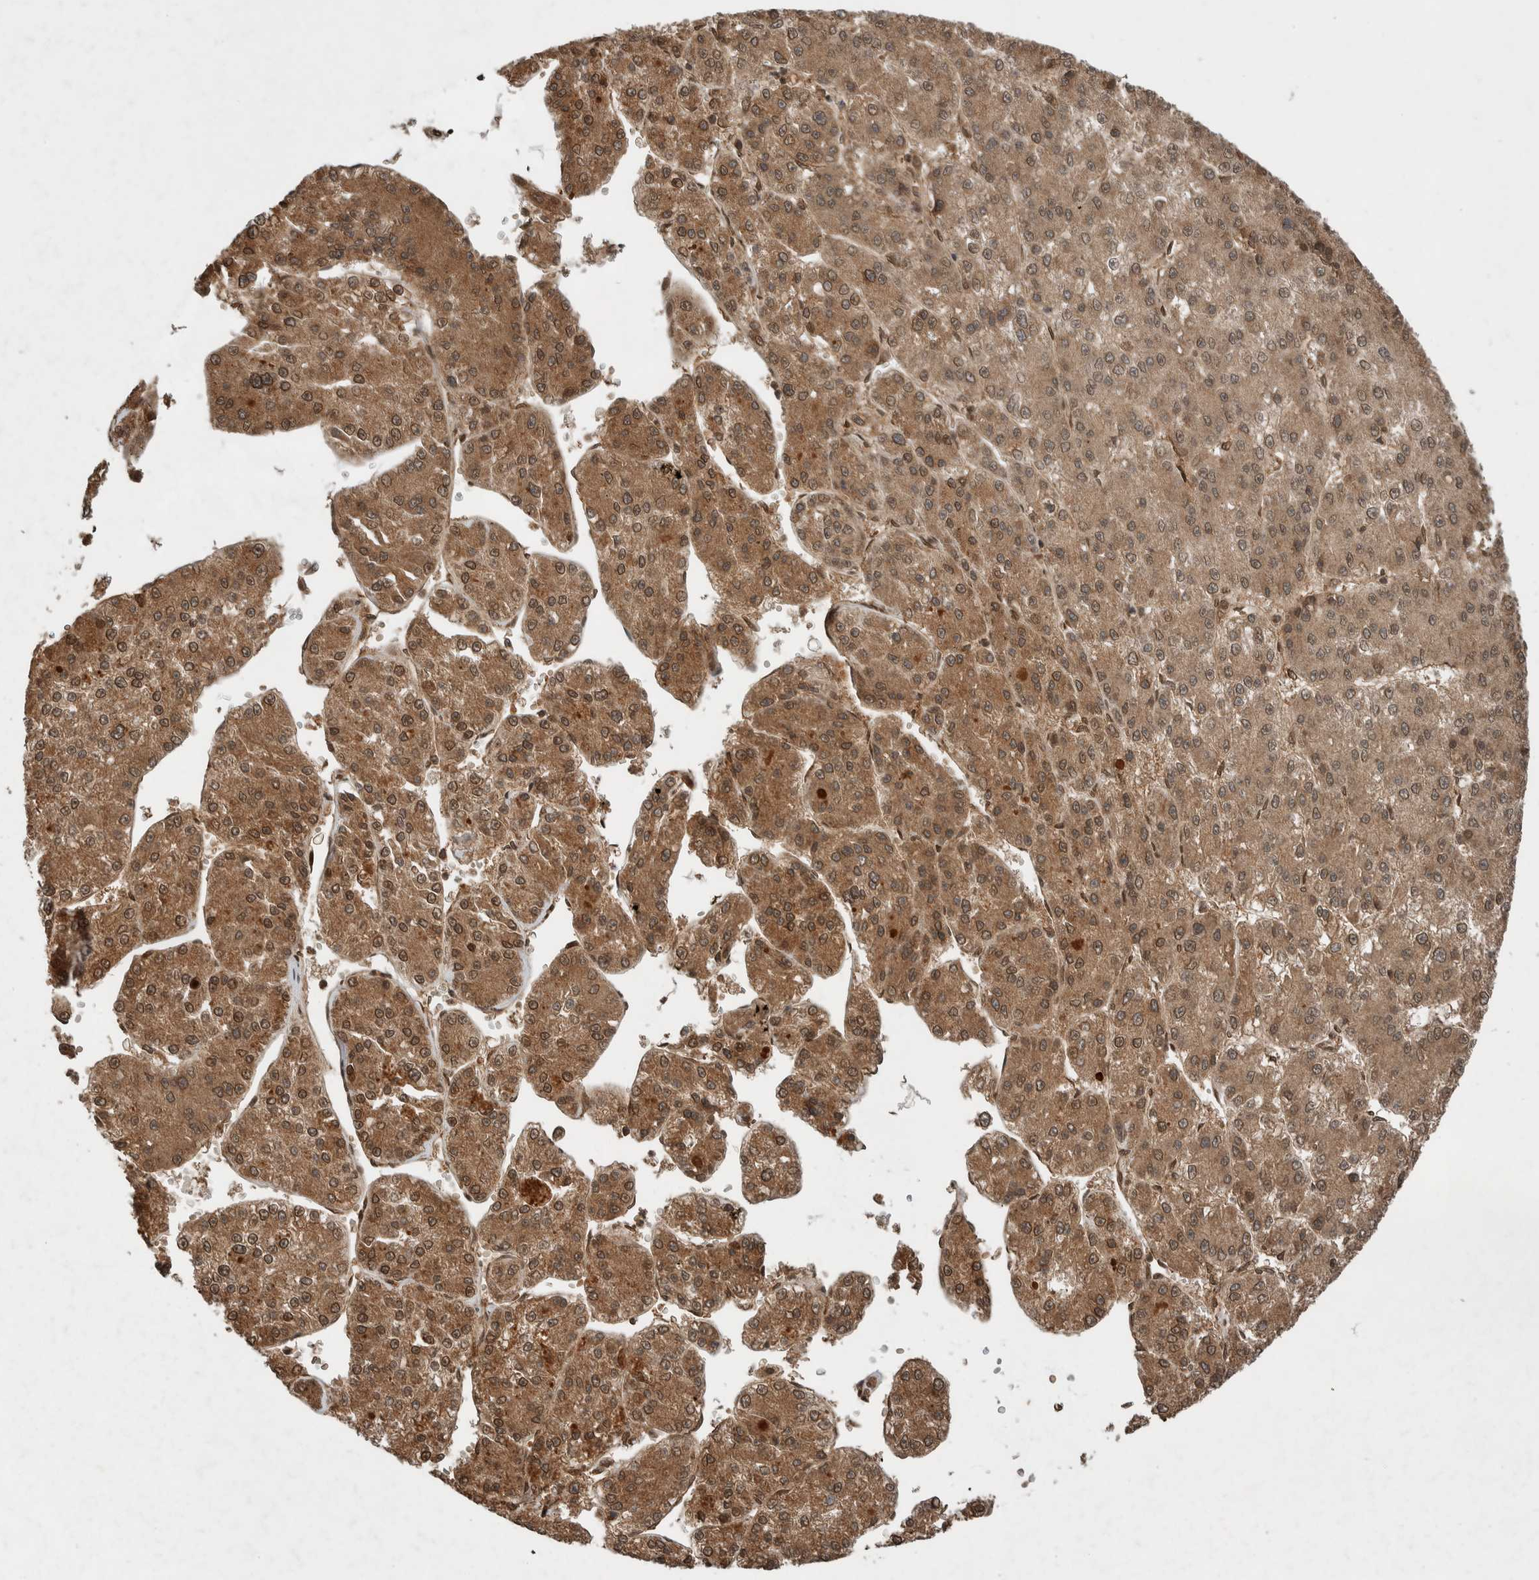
{"staining": {"intensity": "moderate", "quantity": ">75%", "location": "cytoplasmic/membranous,nuclear"}, "tissue": "liver cancer", "cell_type": "Tumor cells", "image_type": "cancer", "snomed": [{"axis": "morphology", "description": "Carcinoma, Hepatocellular, NOS"}, {"axis": "topography", "description": "Liver"}], "caption": "Immunohistochemistry of hepatocellular carcinoma (liver) exhibits medium levels of moderate cytoplasmic/membranous and nuclear positivity in about >75% of tumor cells.", "gene": "CNTROB", "patient": {"sex": "female", "age": 73}}